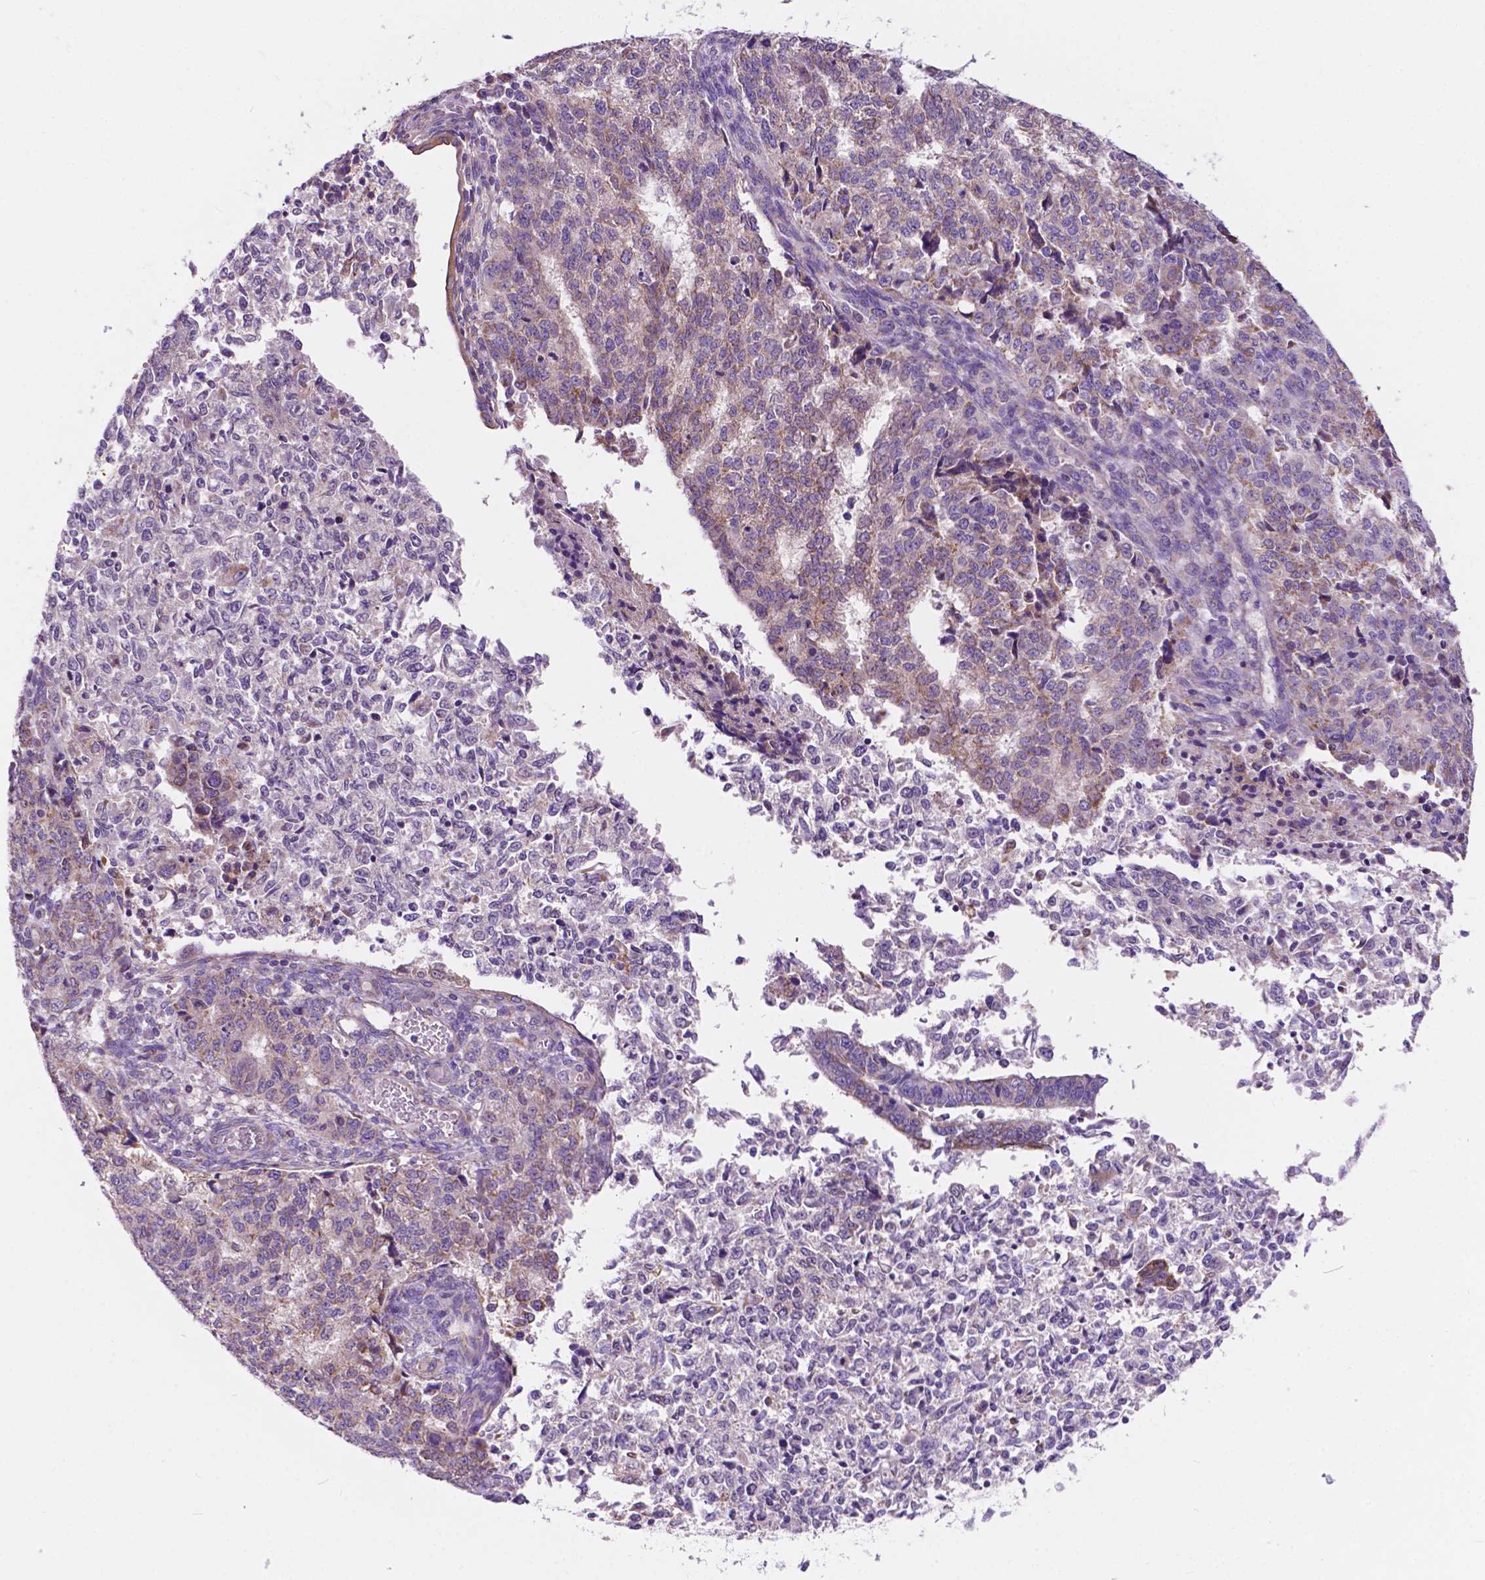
{"staining": {"intensity": "weak", "quantity": "<25%", "location": "cytoplasmic/membranous"}, "tissue": "endometrial cancer", "cell_type": "Tumor cells", "image_type": "cancer", "snomed": [{"axis": "morphology", "description": "Adenocarcinoma, NOS"}, {"axis": "topography", "description": "Endometrium"}], "caption": "This is an immunohistochemistry (IHC) histopathology image of adenocarcinoma (endometrial). There is no expression in tumor cells.", "gene": "TRPV5", "patient": {"sex": "female", "age": 50}}